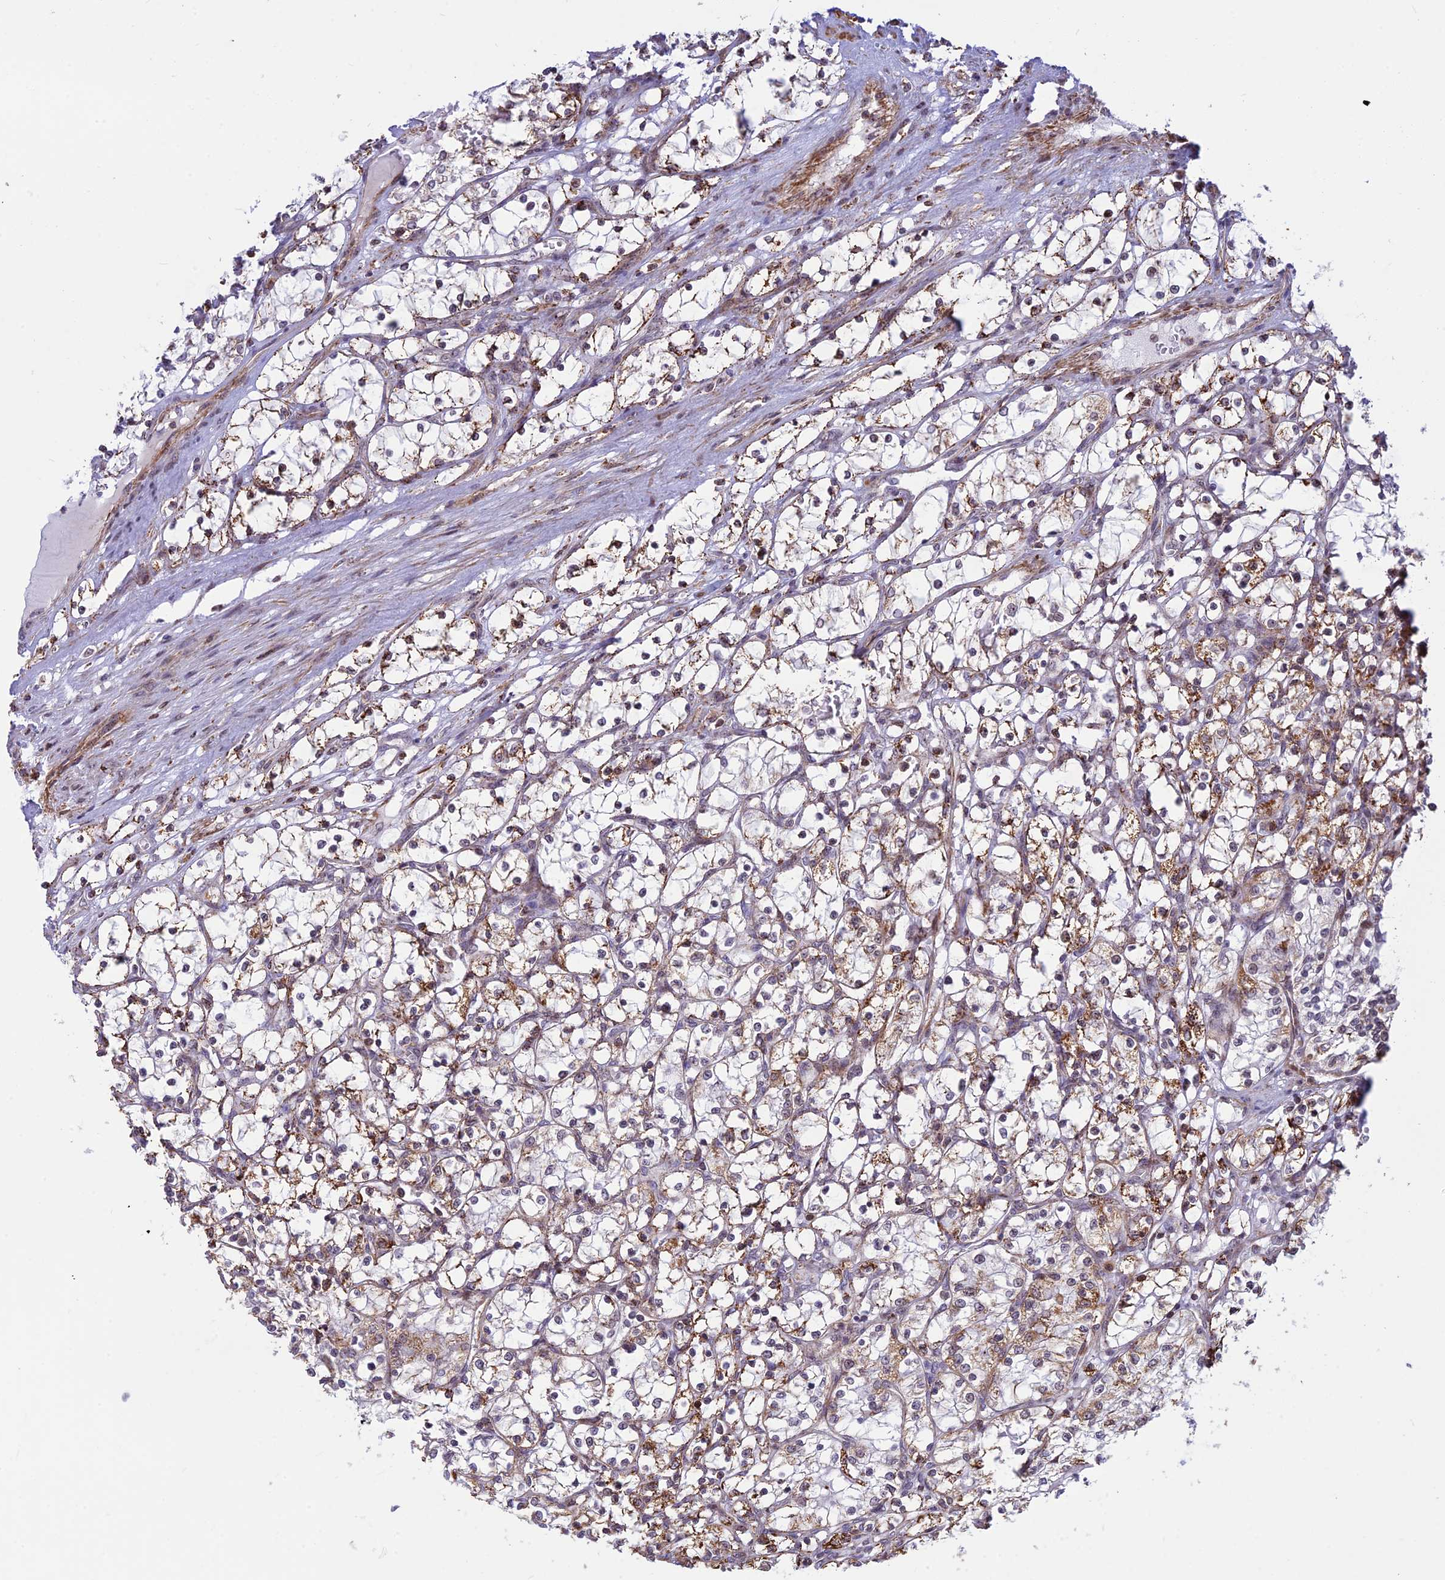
{"staining": {"intensity": "moderate", "quantity": "25%-75%", "location": "cytoplasmic/membranous"}, "tissue": "renal cancer", "cell_type": "Tumor cells", "image_type": "cancer", "snomed": [{"axis": "morphology", "description": "Adenocarcinoma, NOS"}, {"axis": "topography", "description": "Kidney"}], "caption": "A brown stain highlights moderate cytoplasmic/membranous staining of a protein in human renal cancer (adenocarcinoma) tumor cells.", "gene": "POLR1G", "patient": {"sex": "female", "age": 69}}